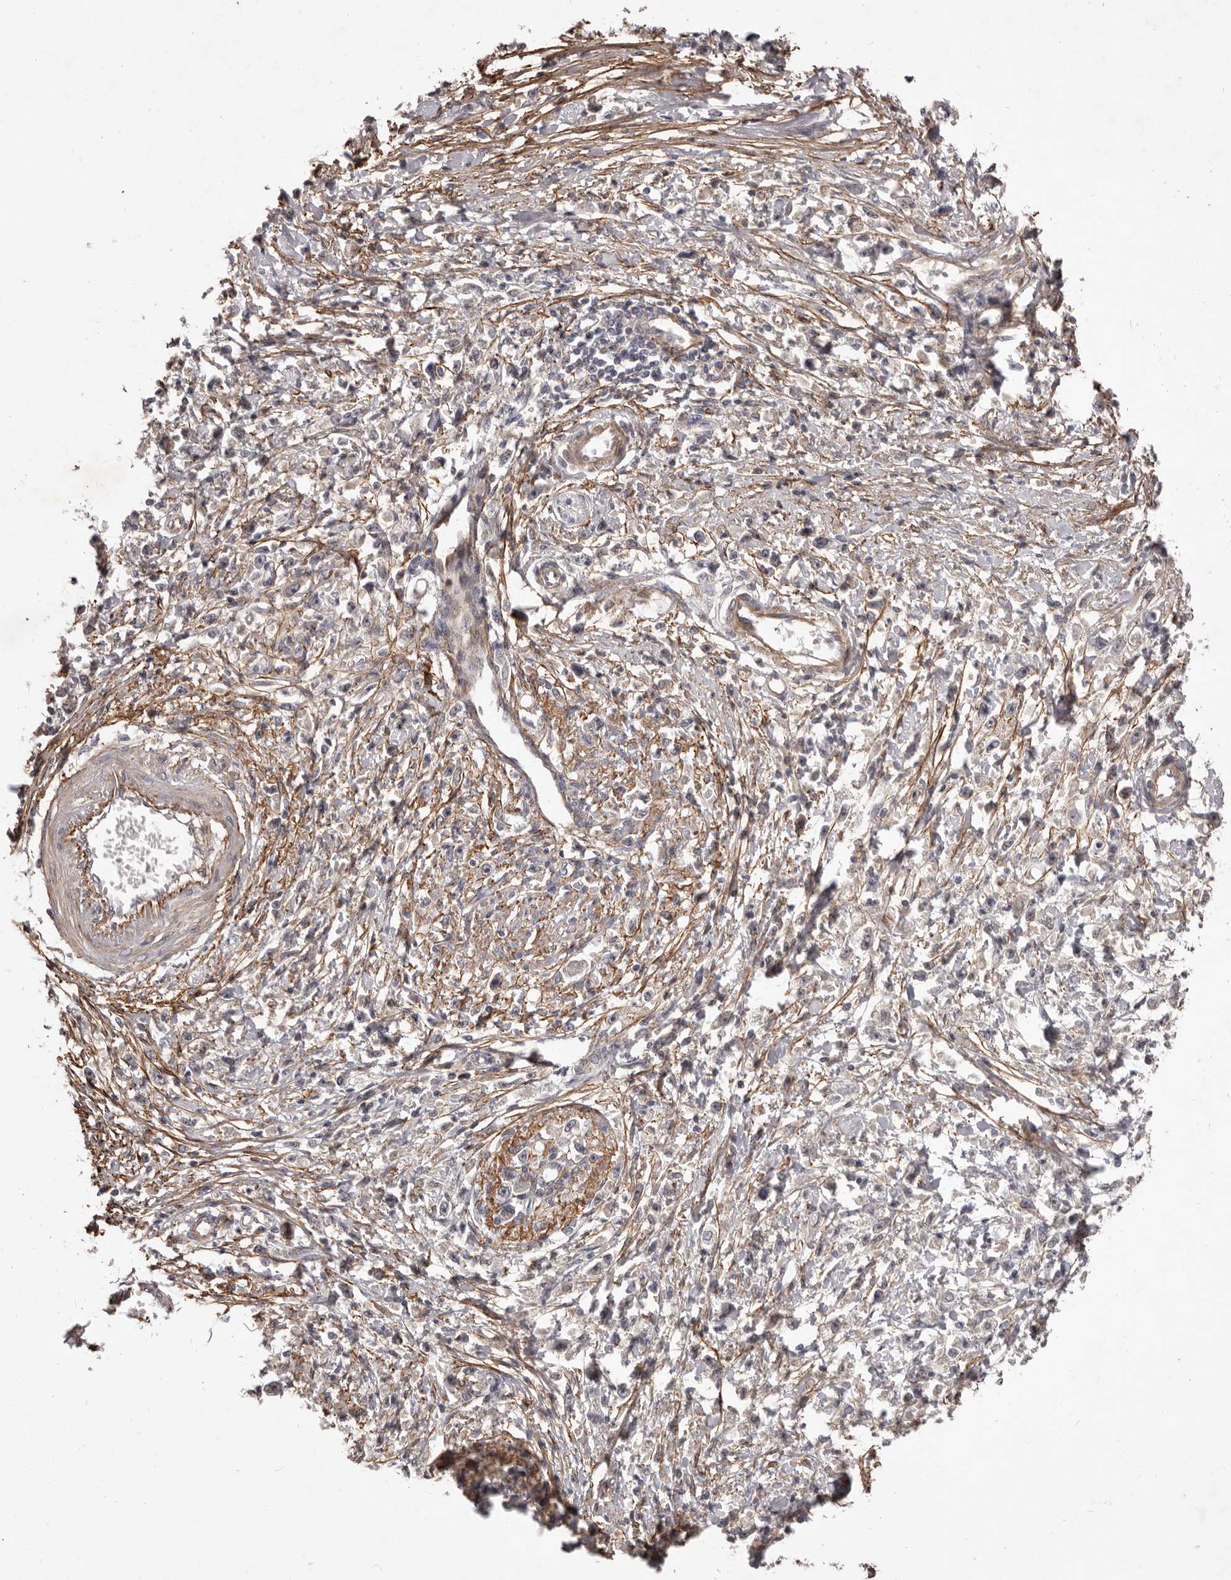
{"staining": {"intensity": "negative", "quantity": "none", "location": "none"}, "tissue": "stomach cancer", "cell_type": "Tumor cells", "image_type": "cancer", "snomed": [{"axis": "morphology", "description": "Adenocarcinoma, NOS"}, {"axis": "topography", "description": "Stomach"}], "caption": "A high-resolution histopathology image shows IHC staining of adenocarcinoma (stomach), which displays no significant staining in tumor cells.", "gene": "HBS1L", "patient": {"sex": "female", "age": 59}}